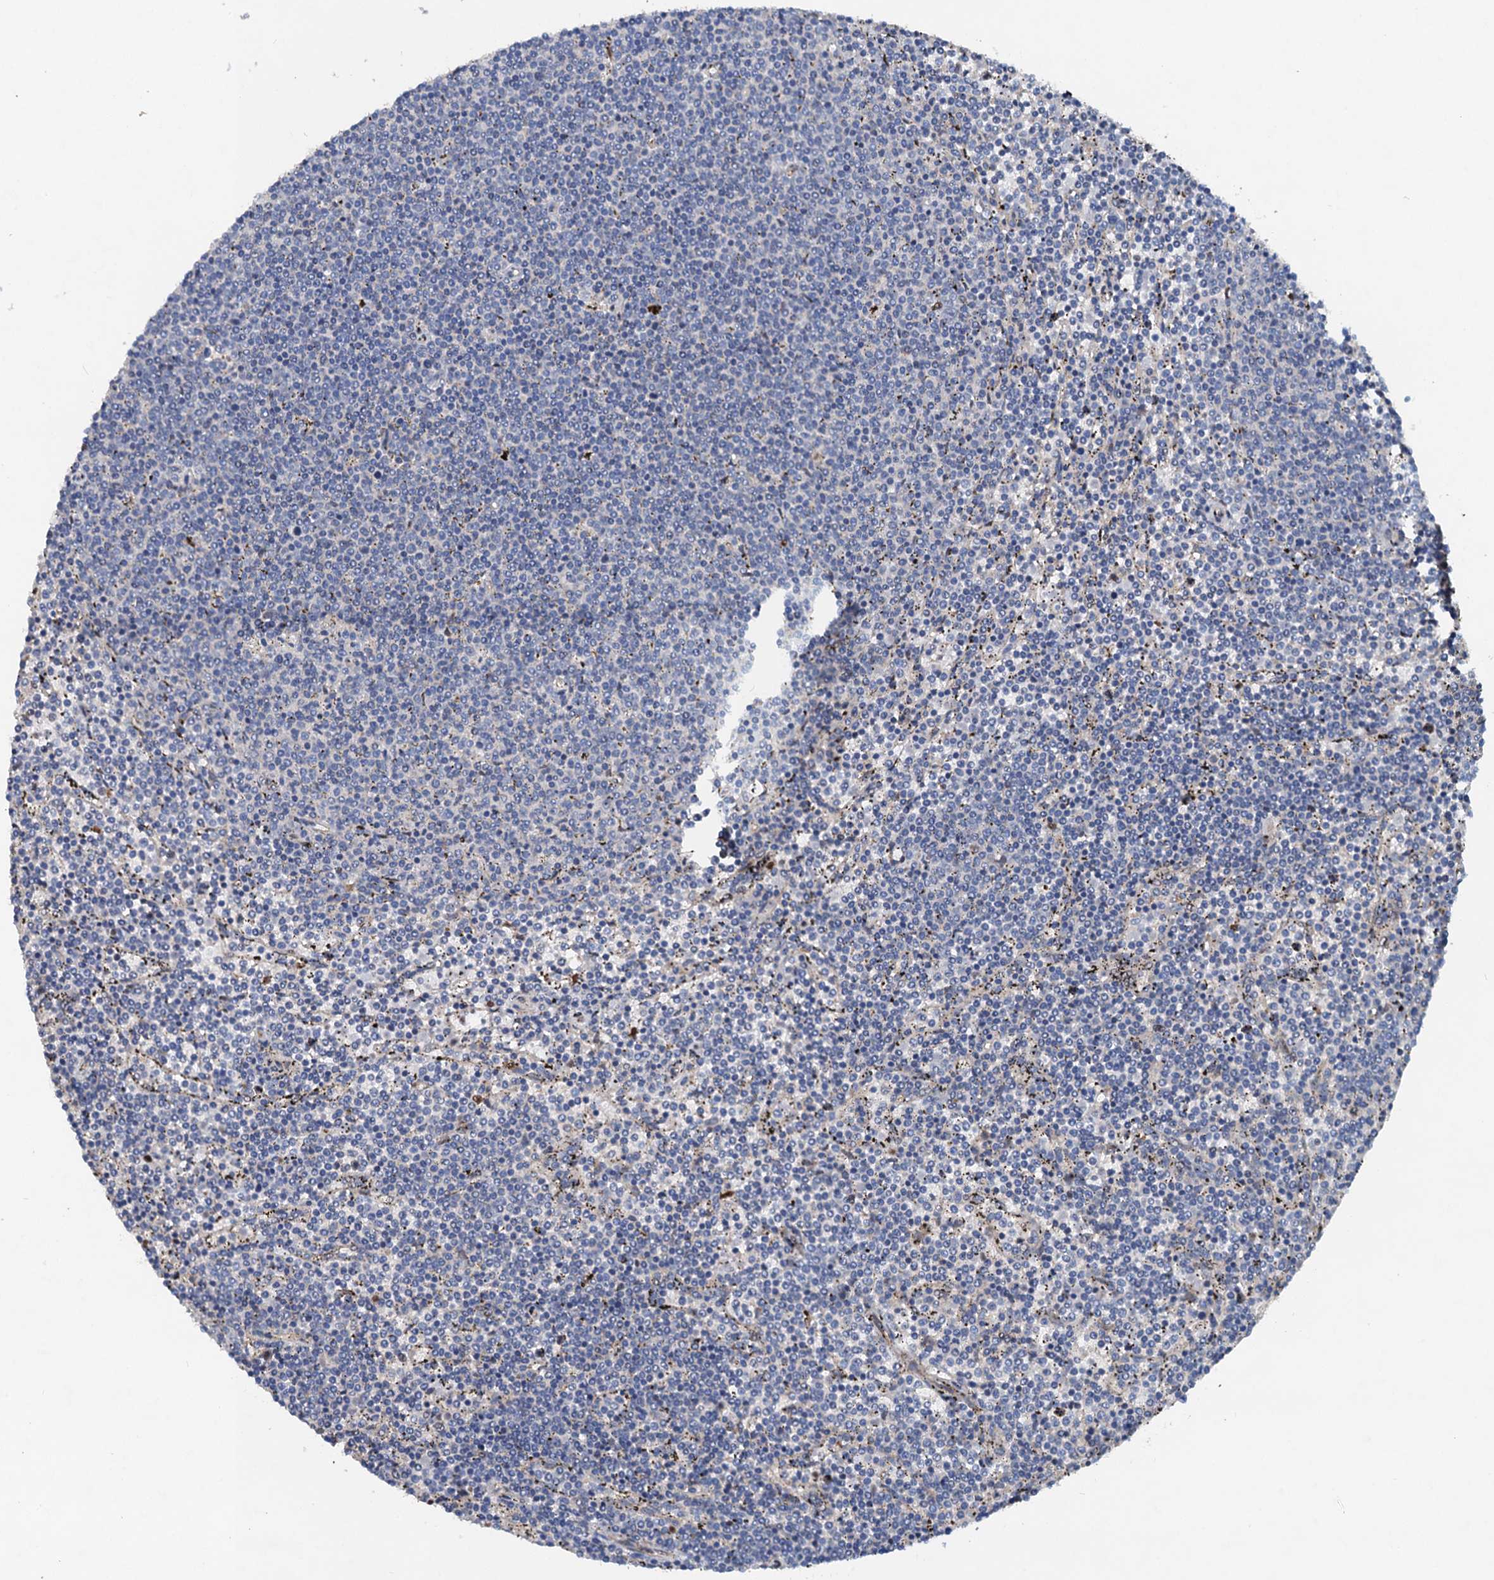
{"staining": {"intensity": "negative", "quantity": "none", "location": "none"}, "tissue": "lymphoma", "cell_type": "Tumor cells", "image_type": "cancer", "snomed": [{"axis": "morphology", "description": "Malignant lymphoma, non-Hodgkin's type, Low grade"}, {"axis": "topography", "description": "Spleen"}], "caption": "A high-resolution histopathology image shows immunohistochemistry (IHC) staining of malignant lymphoma, non-Hodgkin's type (low-grade), which reveals no significant staining in tumor cells.", "gene": "NBEA", "patient": {"sex": "female", "age": 50}}